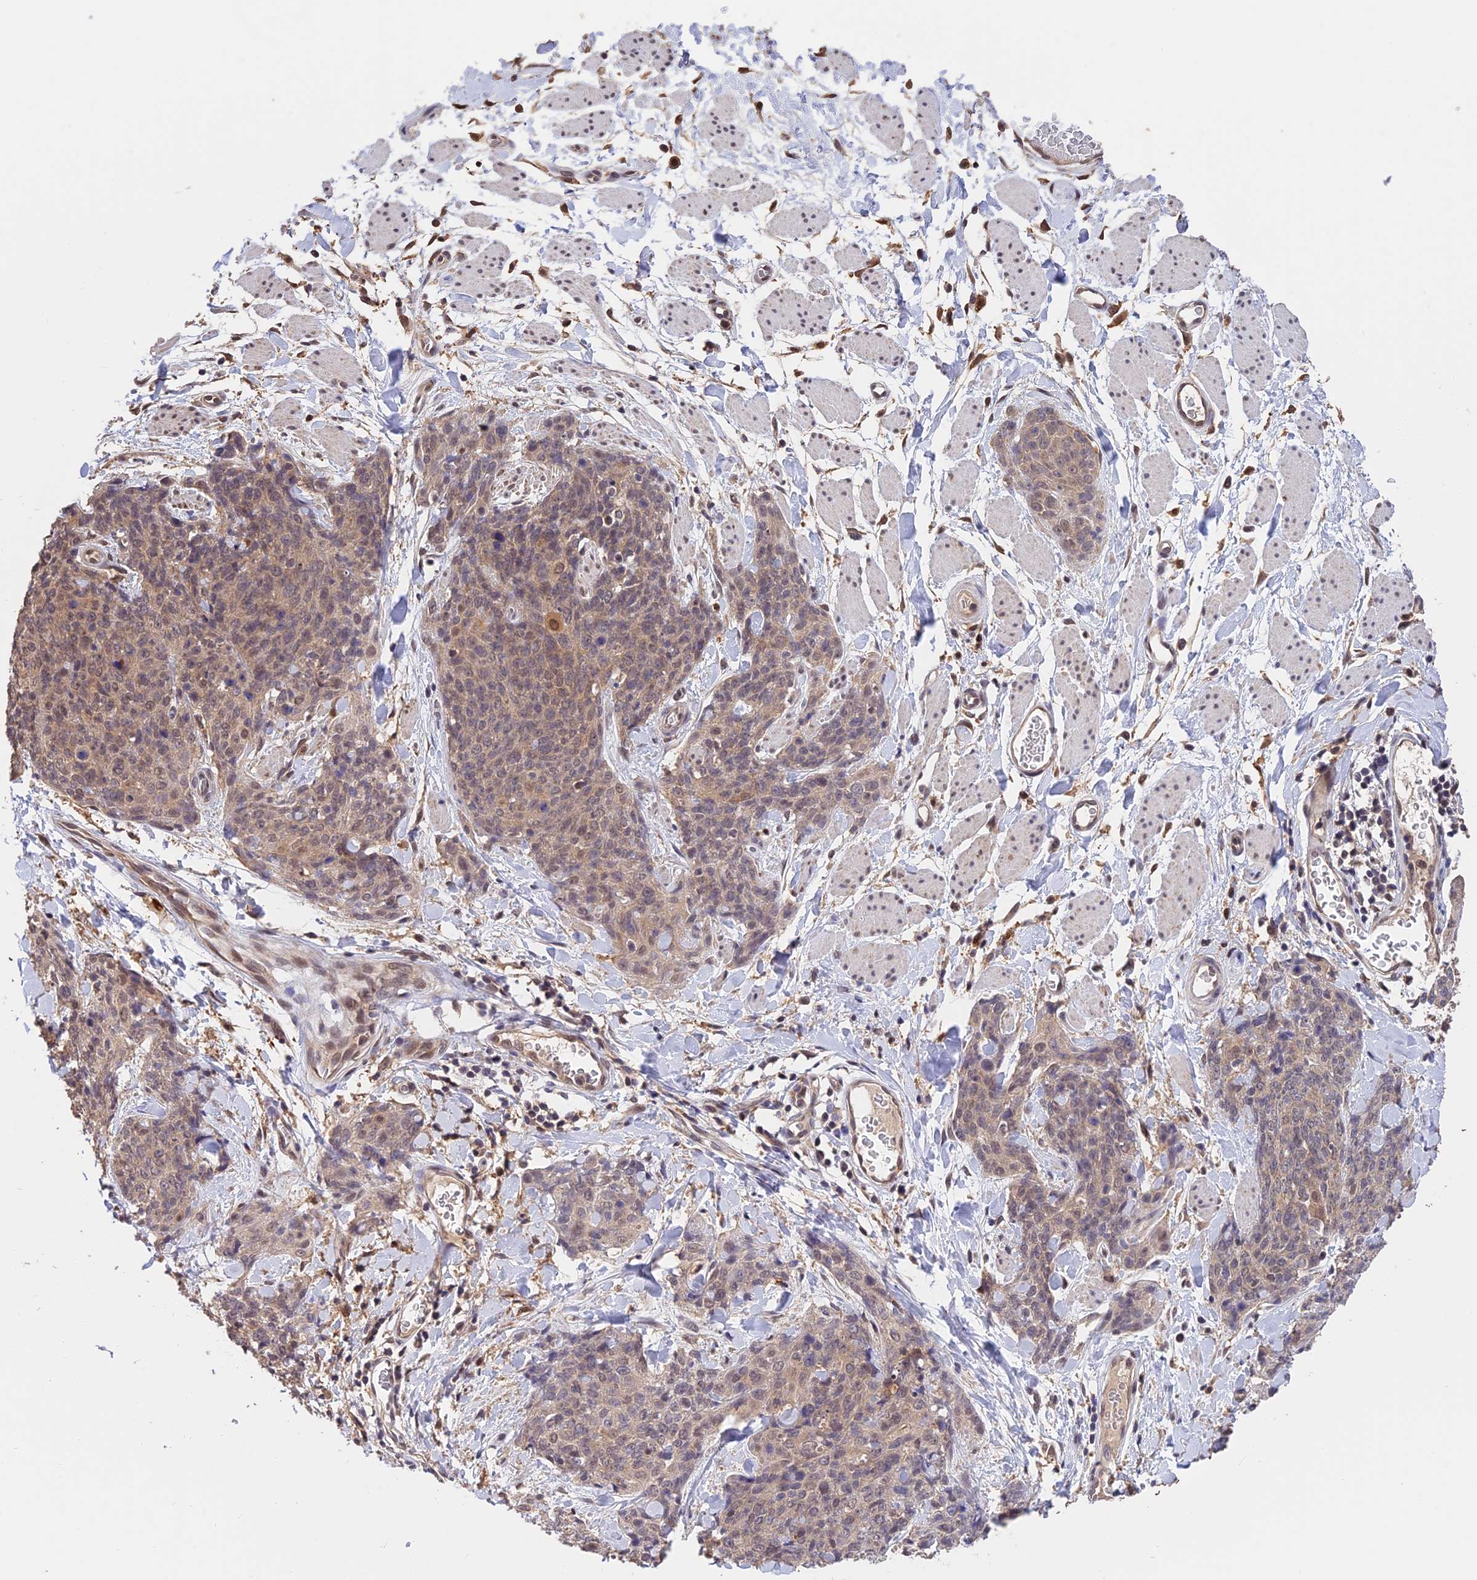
{"staining": {"intensity": "weak", "quantity": "<25%", "location": "cytoplasmic/membranous,nuclear"}, "tissue": "skin cancer", "cell_type": "Tumor cells", "image_type": "cancer", "snomed": [{"axis": "morphology", "description": "Squamous cell carcinoma, NOS"}, {"axis": "topography", "description": "Skin"}, {"axis": "topography", "description": "Vulva"}], "caption": "High power microscopy histopathology image of an immunohistochemistry (IHC) photomicrograph of squamous cell carcinoma (skin), revealing no significant positivity in tumor cells. Nuclei are stained in blue.", "gene": "MNS1", "patient": {"sex": "female", "age": 85}}